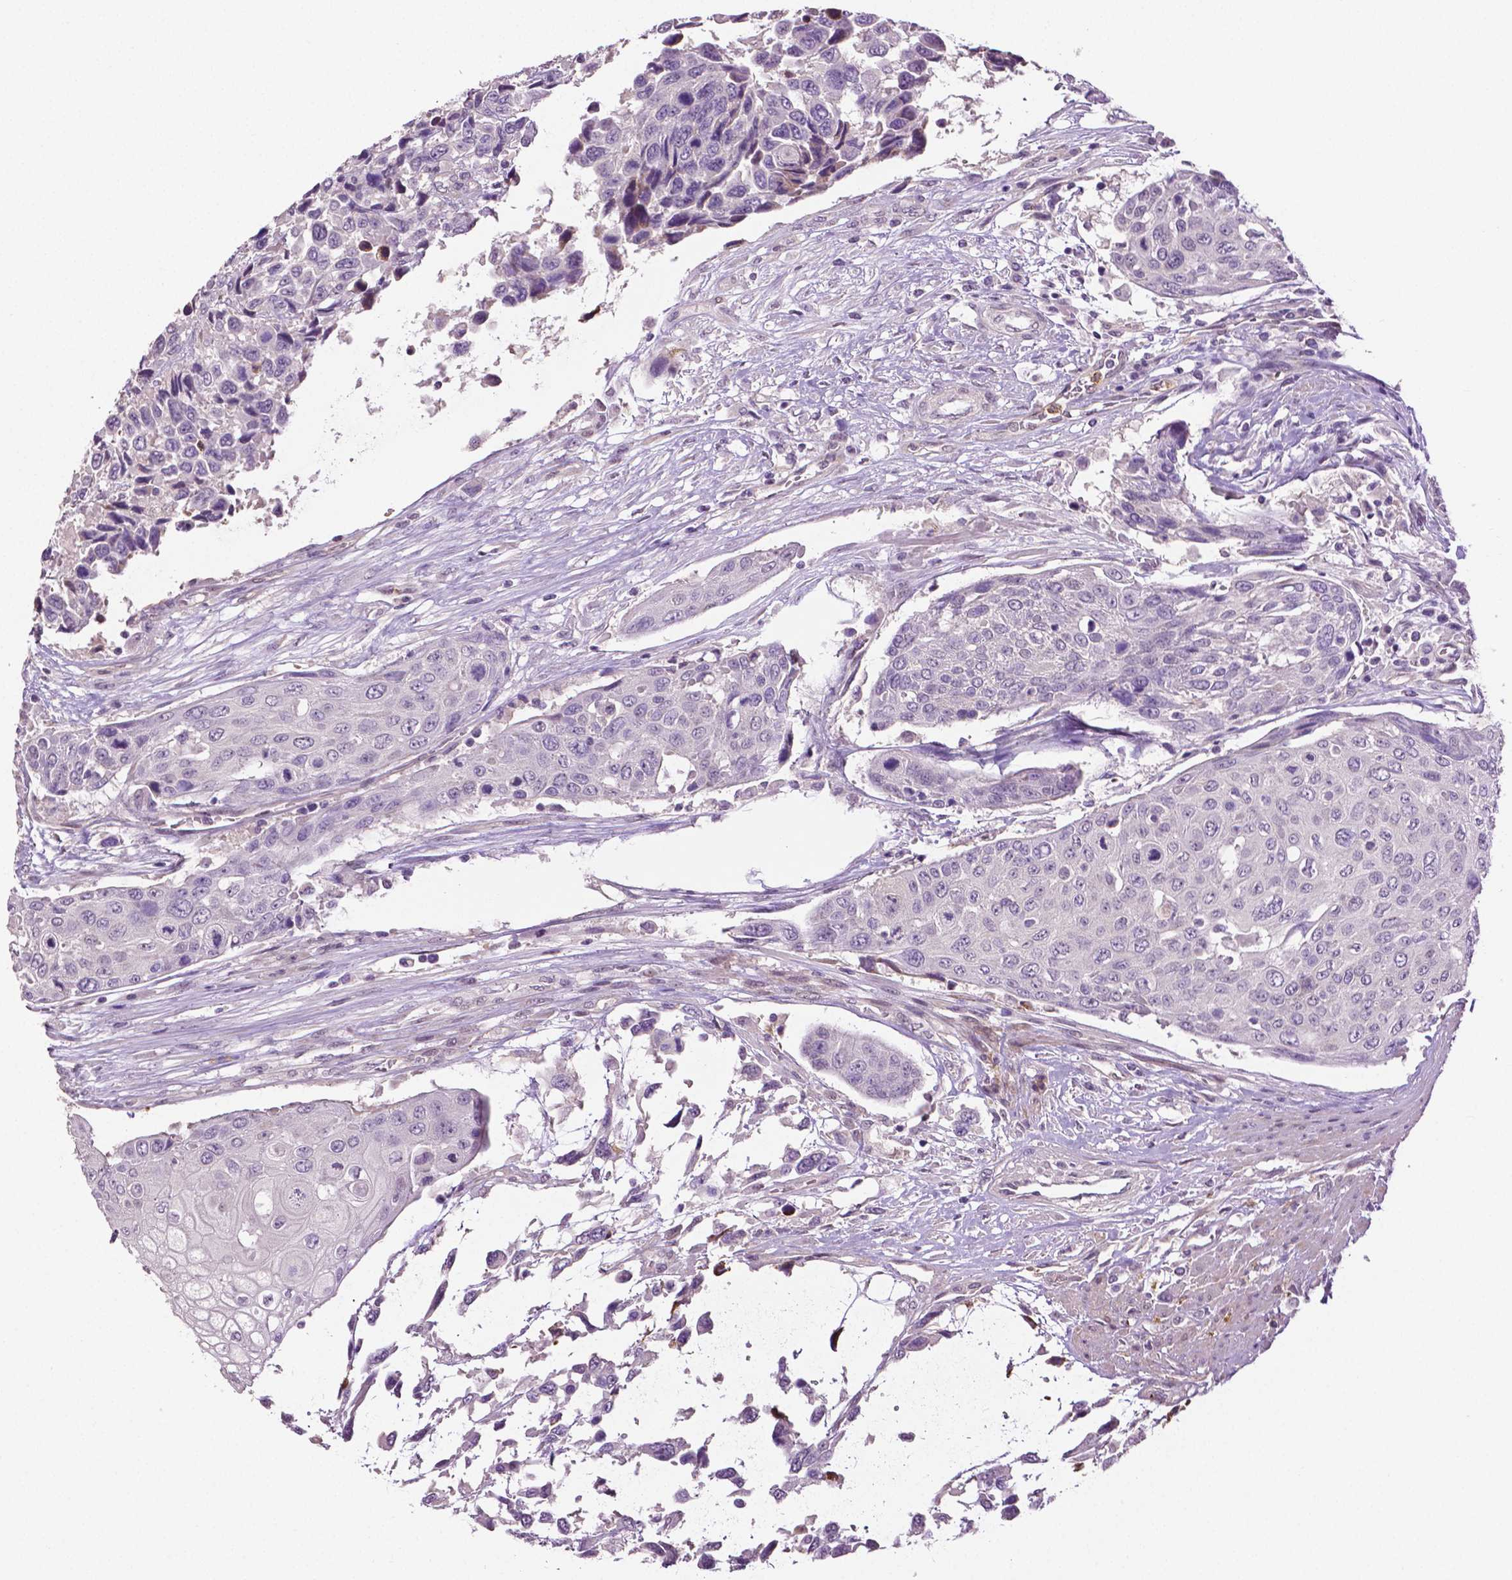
{"staining": {"intensity": "negative", "quantity": "none", "location": "none"}, "tissue": "urothelial cancer", "cell_type": "Tumor cells", "image_type": "cancer", "snomed": [{"axis": "morphology", "description": "Urothelial carcinoma, High grade"}, {"axis": "topography", "description": "Urinary bladder"}], "caption": "Photomicrograph shows no protein staining in tumor cells of urothelial cancer tissue. (IHC, brightfield microscopy, high magnification).", "gene": "PTPN5", "patient": {"sex": "female", "age": 70}}